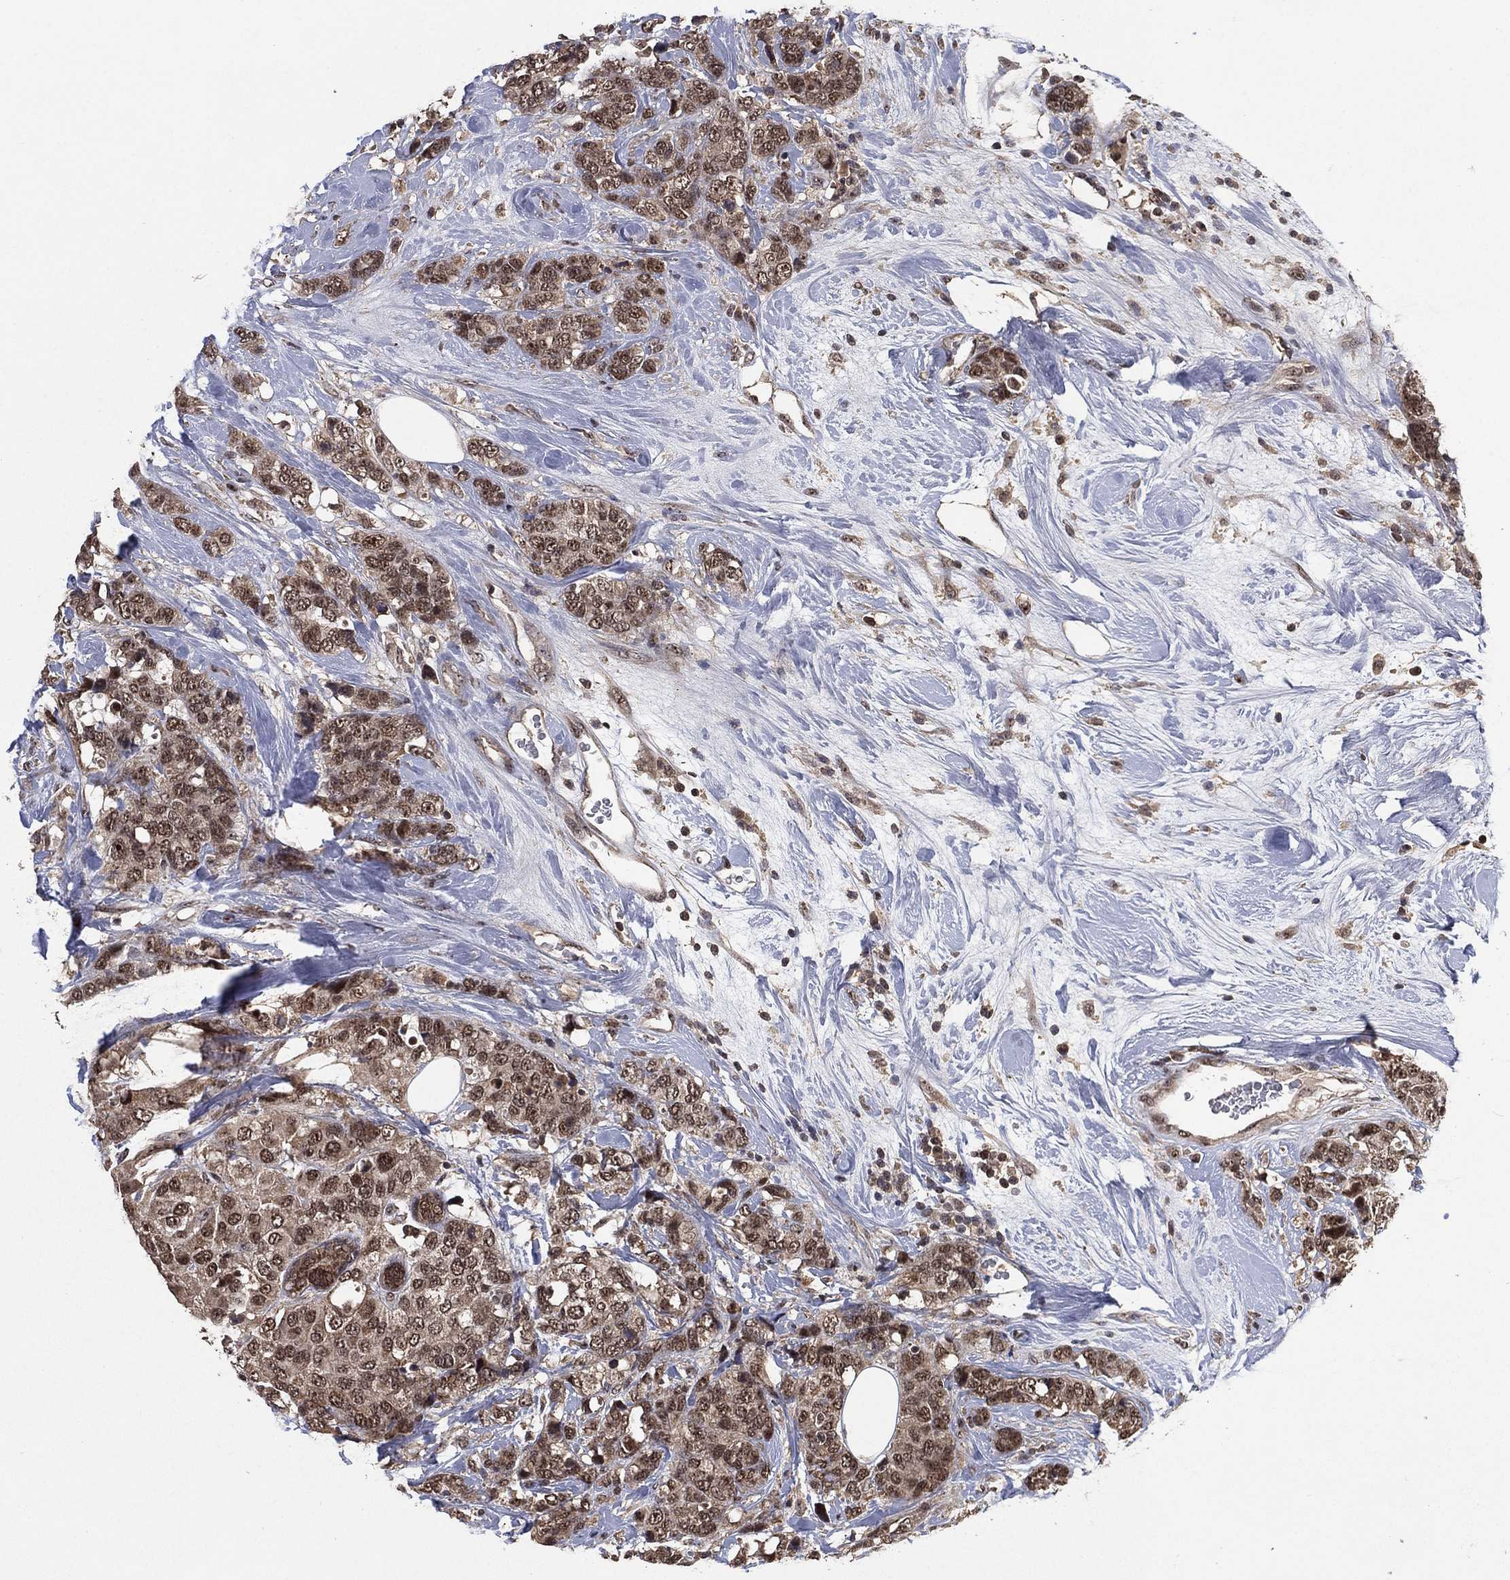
{"staining": {"intensity": "weak", "quantity": "25%-75%", "location": "cytoplasmic/membranous,nuclear"}, "tissue": "breast cancer", "cell_type": "Tumor cells", "image_type": "cancer", "snomed": [{"axis": "morphology", "description": "Lobular carcinoma"}, {"axis": "topography", "description": "Breast"}], "caption": "Human breast lobular carcinoma stained with a protein marker demonstrates weak staining in tumor cells.", "gene": "NELFCD", "patient": {"sex": "female", "age": 59}}